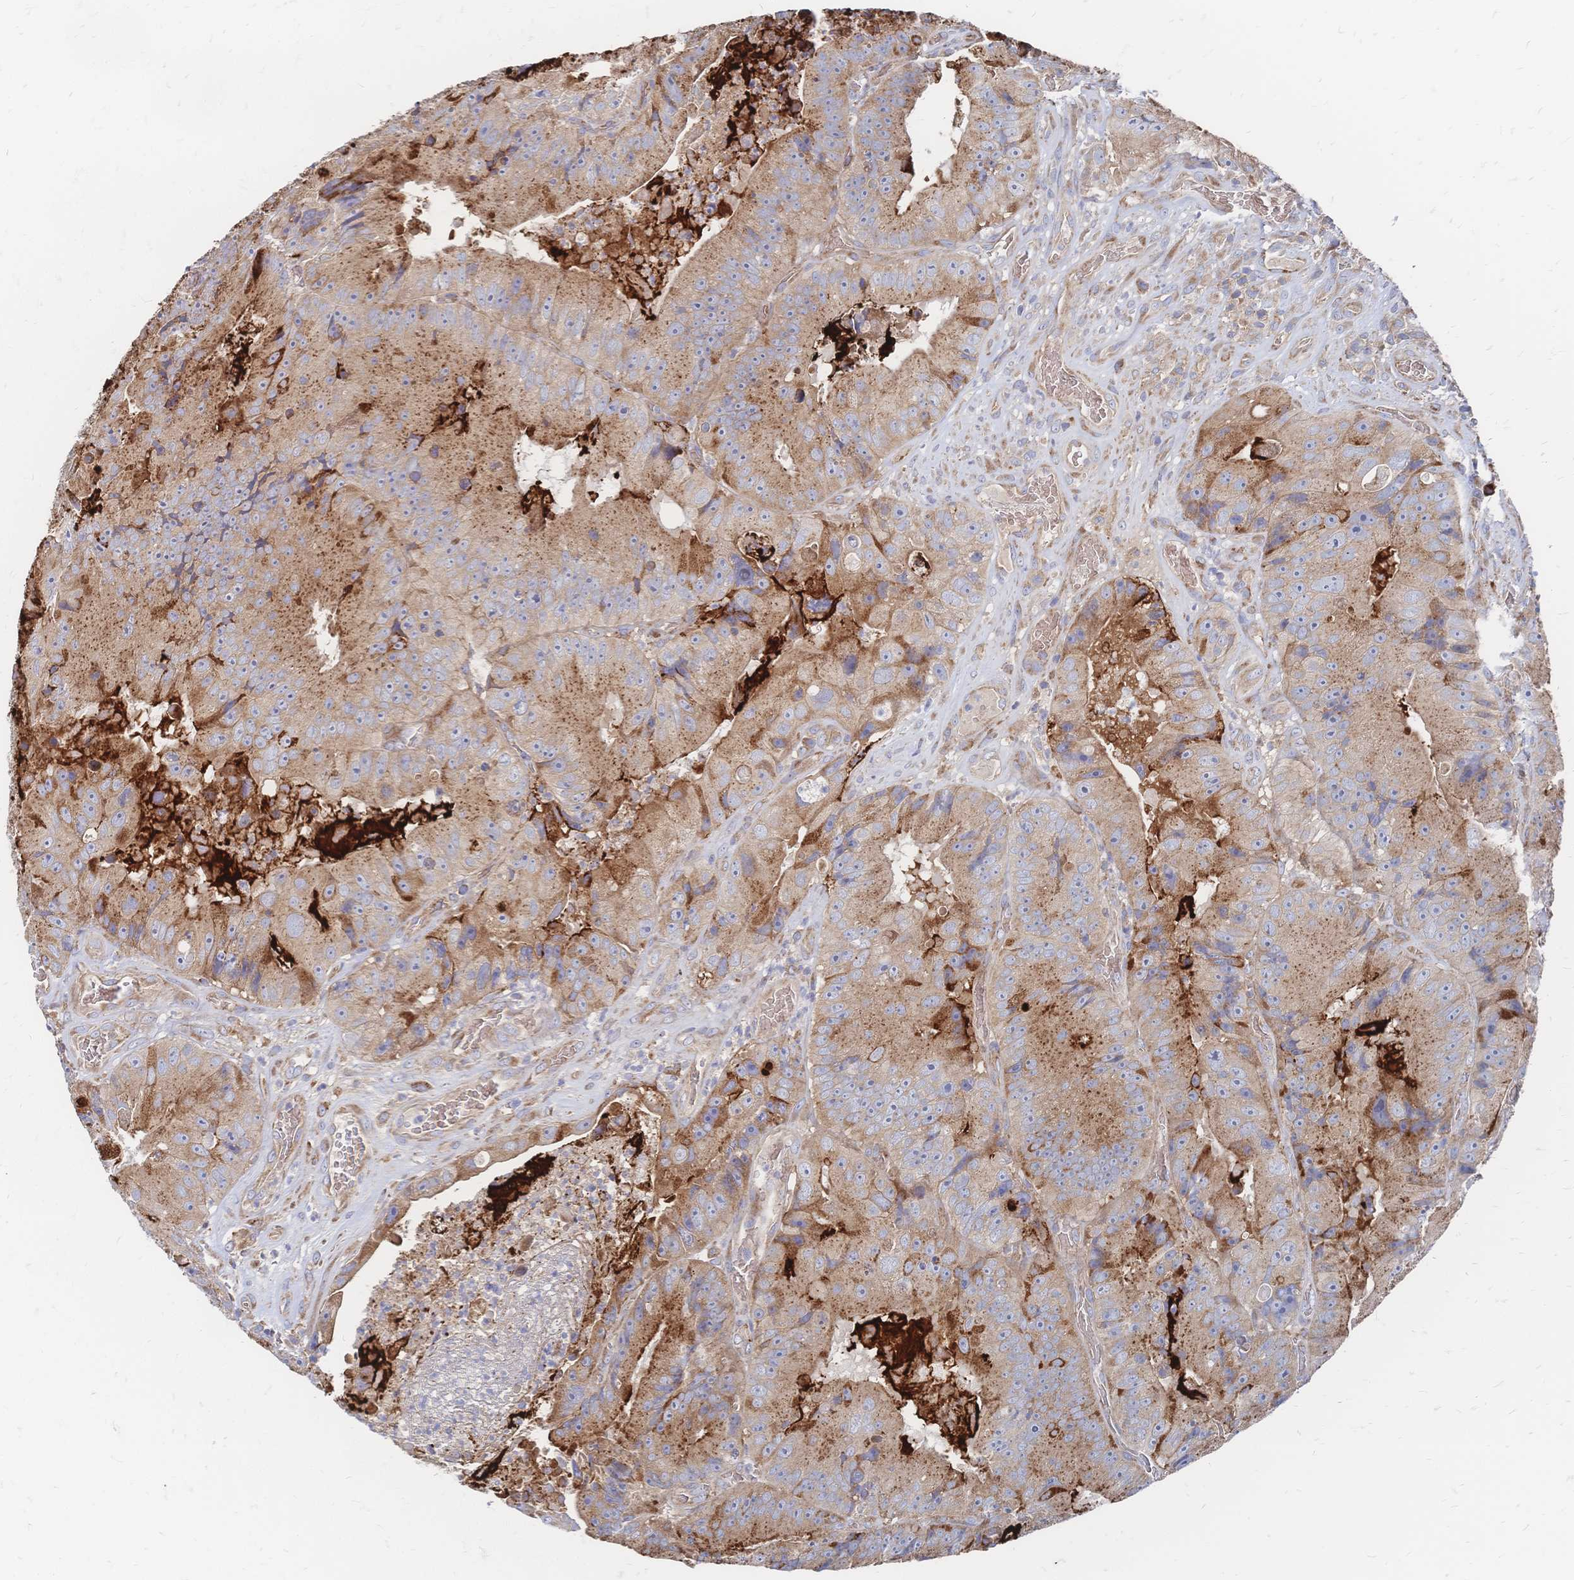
{"staining": {"intensity": "moderate", "quantity": ">75%", "location": "cytoplasmic/membranous"}, "tissue": "colorectal cancer", "cell_type": "Tumor cells", "image_type": "cancer", "snomed": [{"axis": "morphology", "description": "Adenocarcinoma, NOS"}, {"axis": "topography", "description": "Colon"}], "caption": "Colorectal cancer (adenocarcinoma) tissue shows moderate cytoplasmic/membranous positivity in approximately >75% of tumor cells", "gene": "SORBS1", "patient": {"sex": "female", "age": 86}}